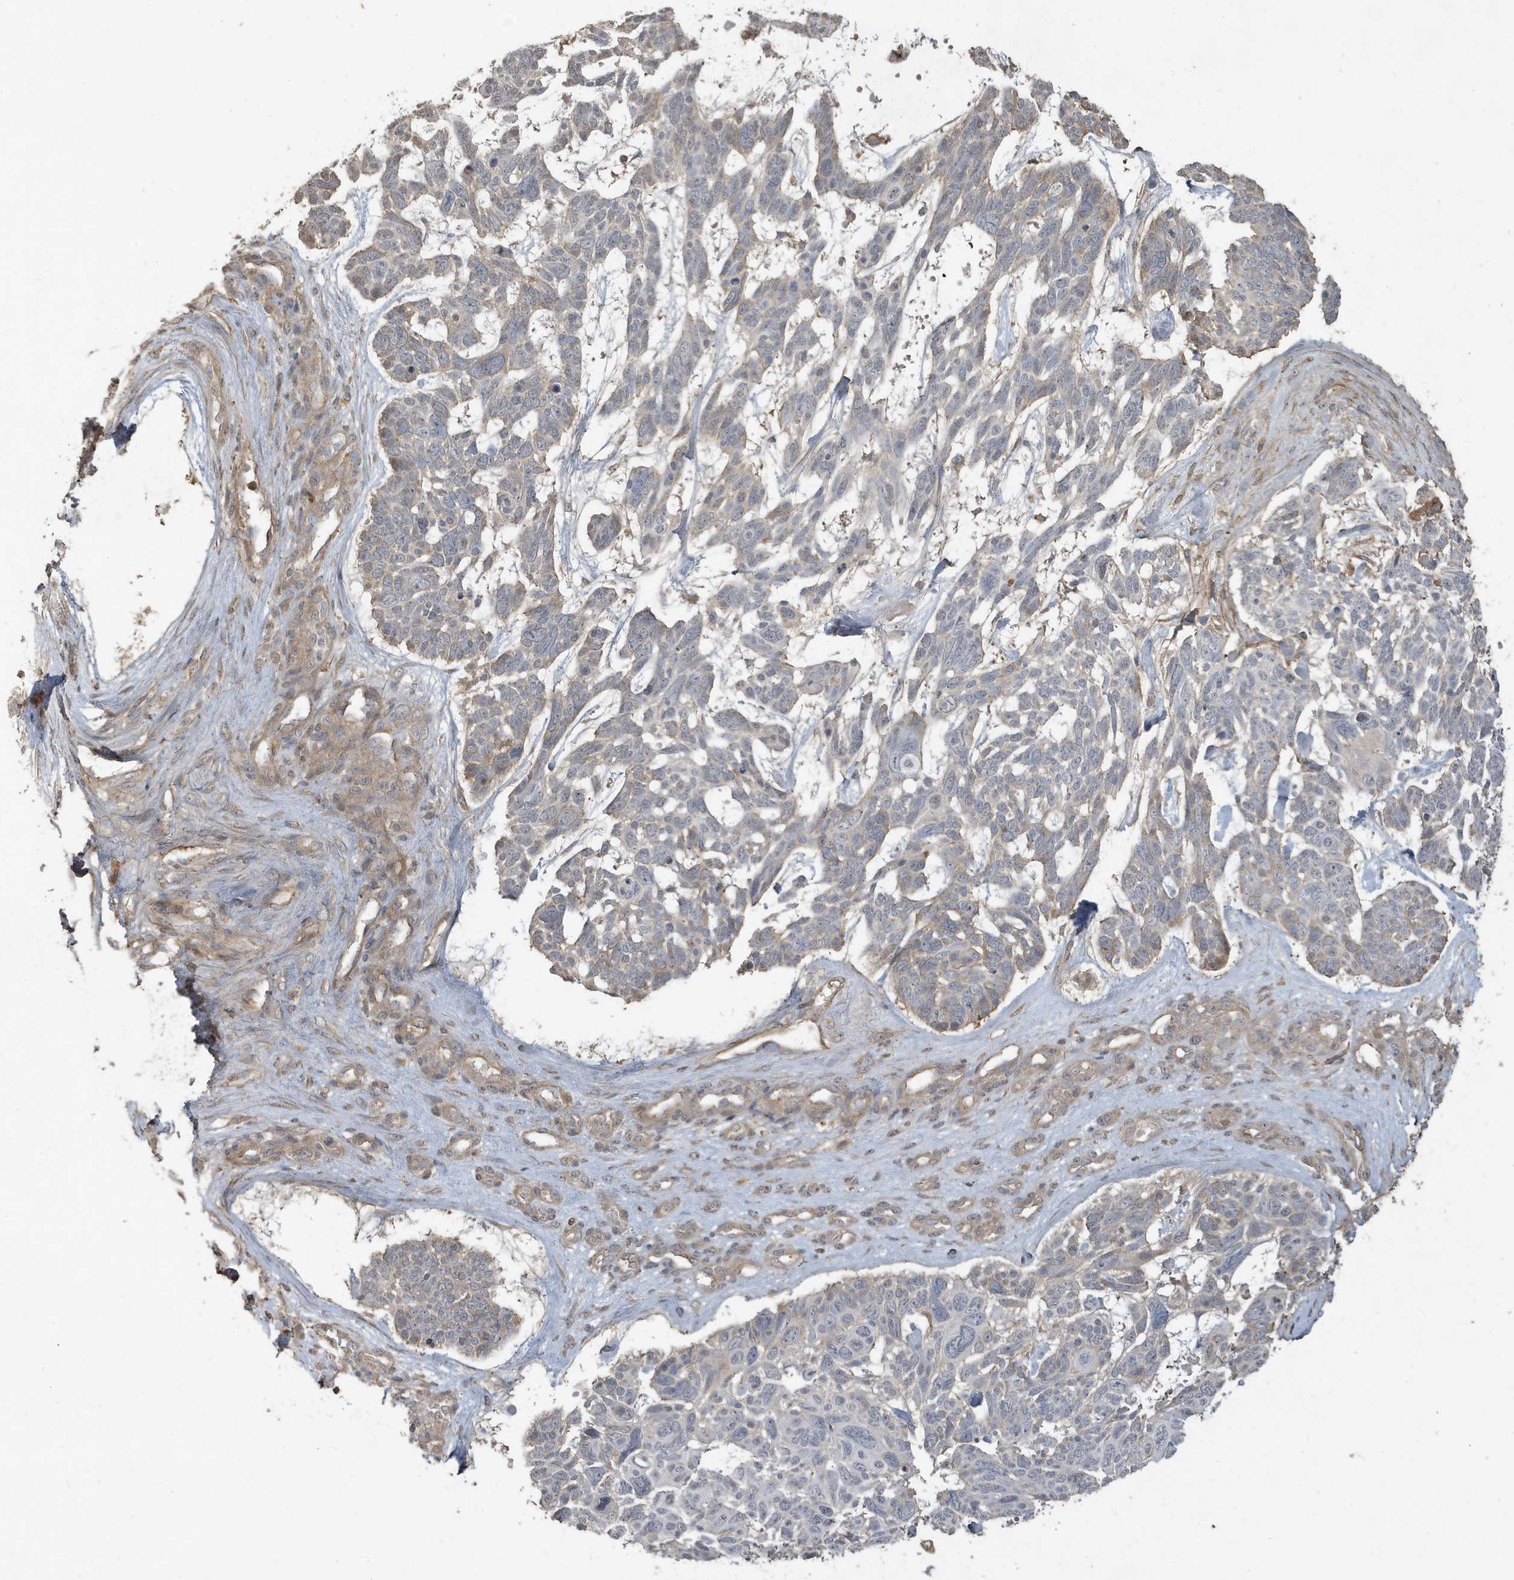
{"staining": {"intensity": "negative", "quantity": "none", "location": "none"}, "tissue": "skin cancer", "cell_type": "Tumor cells", "image_type": "cancer", "snomed": [{"axis": "morphology", "description": "Basal cell carcinoma"}, {"axis": "topography", "description": "Skin"}], "caption": "The immunohistochemistry photomicrograph has no significant expression in tumor cells of skin basal cell carcinoma tissue.", "gene": "PRRT3", "patient": {"sex": "male", "age": 88}}